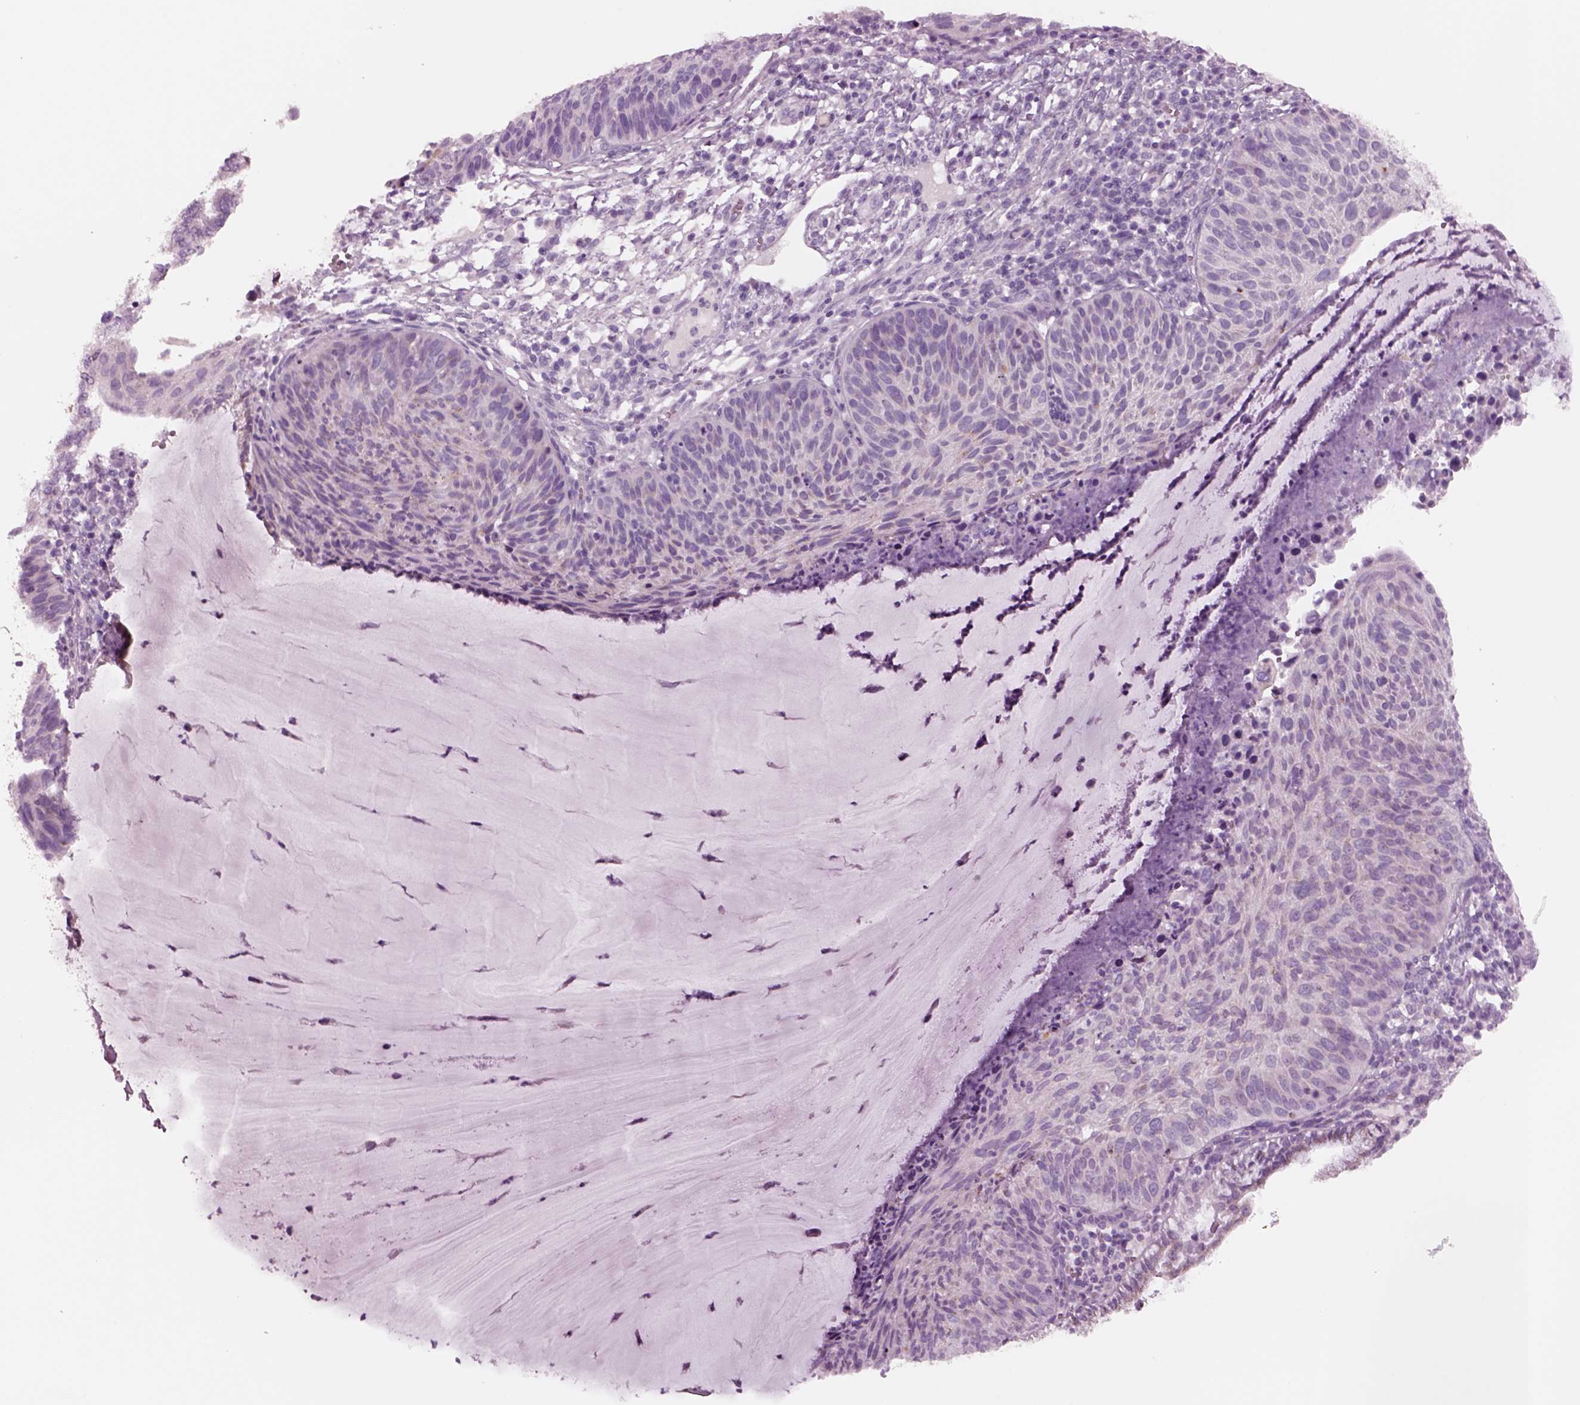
{"staining": {"intensity": "negative", "quantity": "none", "location": "none"}, "tissue": "cervical cancer", "cell_type": "Tumor cells", "image_type": "cancer", "snomed": [{"axis": "morphology", "description": "Squamous cell carcinoma, NOS"}, {"axis": "topography", "description": "Cervix"}], "caption": "Histopathology image shows no protein expression in tumor cells of cervical squamous cell carcinoma tissue. The staining is performed using DAB (3,3'-diaminobenzidine) brown chromogen with nuclei counter-stained in using hematoxylin.", "gene": "NMRK2", "patient": {"sex": "female", "age": 36}}